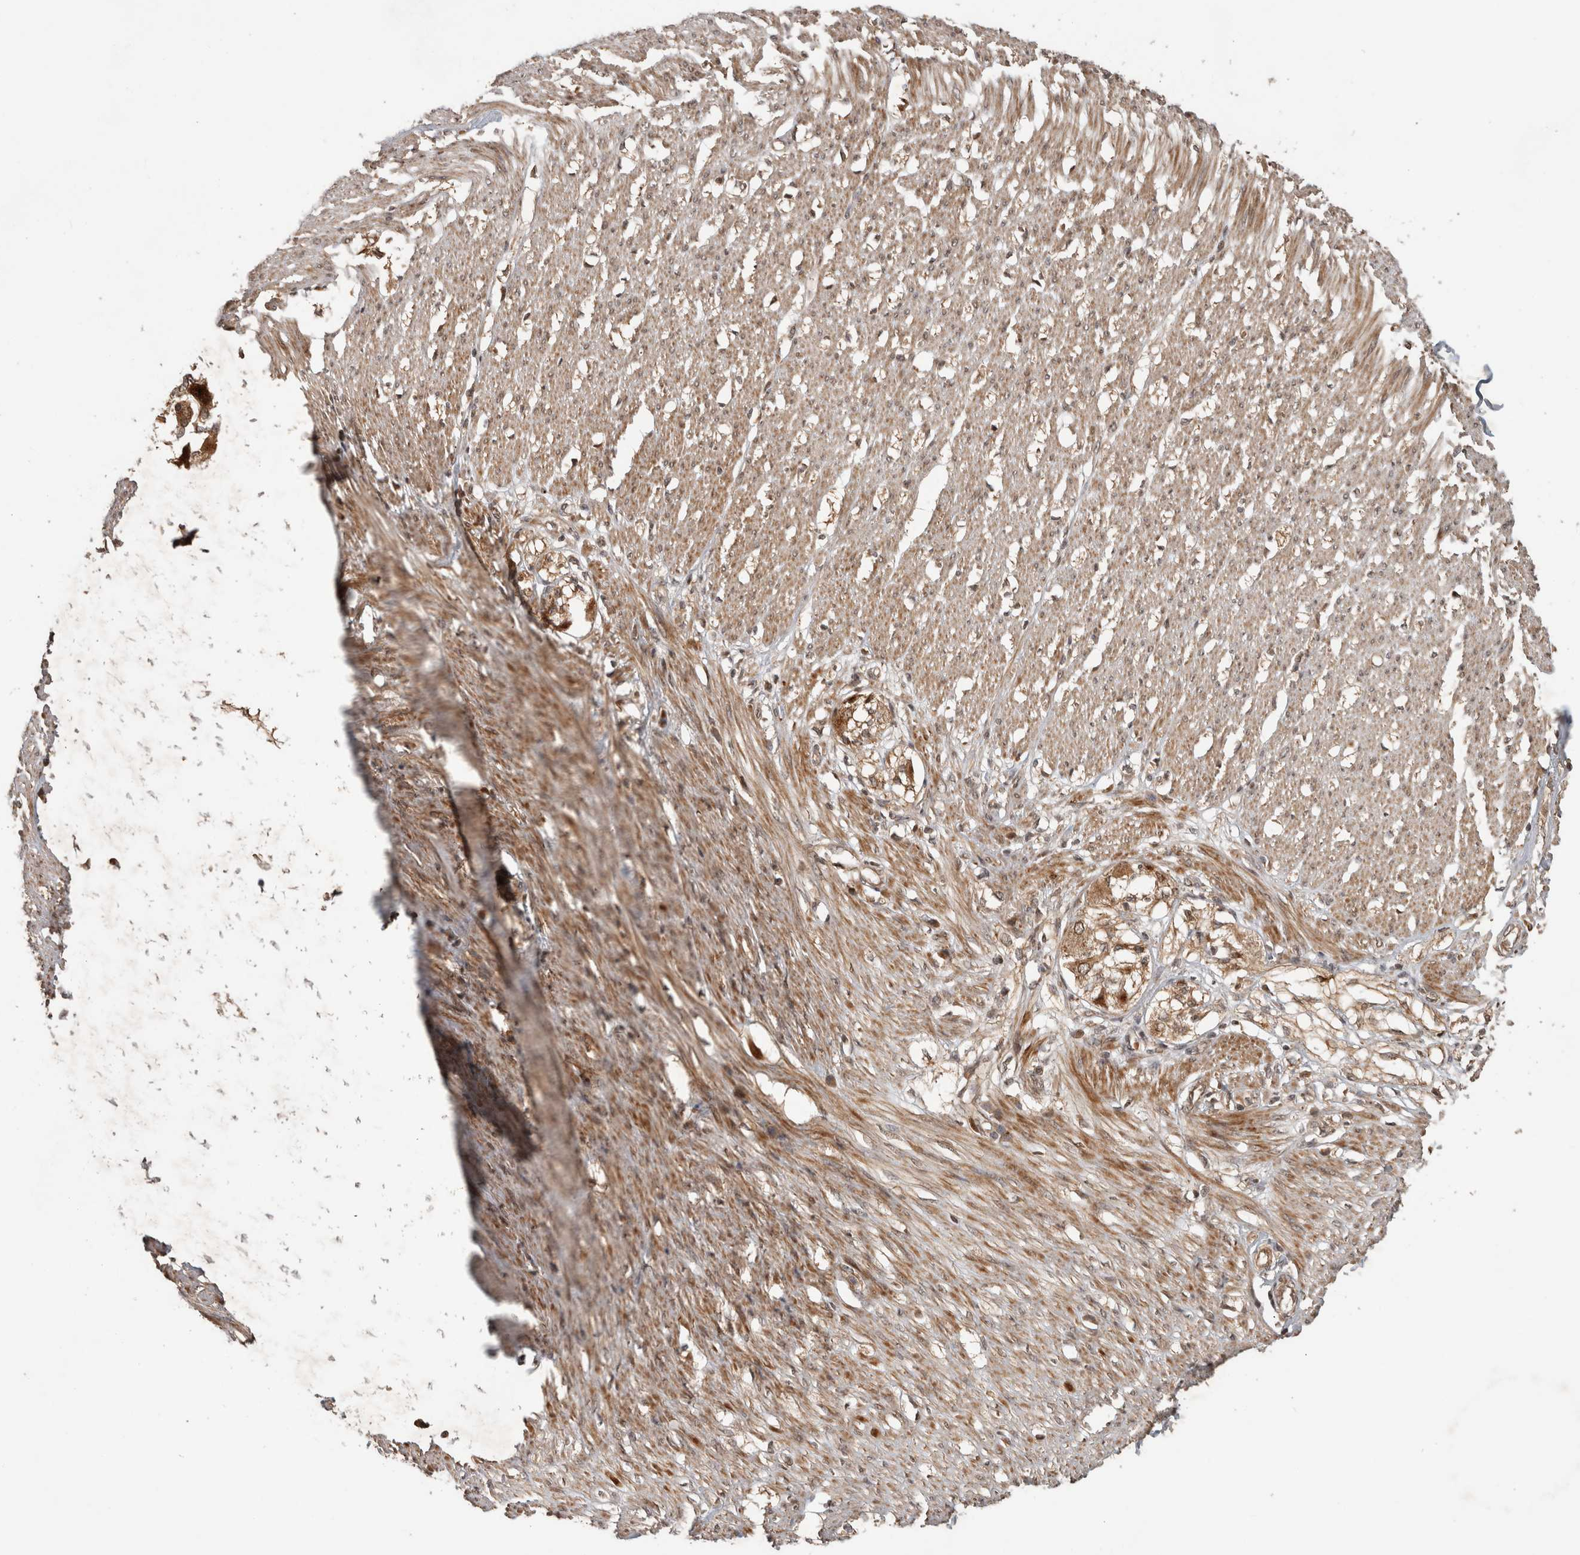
{"staining": {"intensity": "strong", "quantity": "25%-75%", "location": "cytoplasmic/membranous"}, "tissue": "smooth muscle", "cell_type": "Smooth muscle cells", "image_type": "normal", "snomed": [{"axis": "morphology", "description": "Normal tissue, NOS"}, {"axis": "morphology", "description": "Adenocarcinoma, NOS"}, {"axis": "topography", "description": "Colon"}, {"axis": "topography", "description": "Peripheral nerve tissue"}], "caption": "About 25%-75% of smooth muscle cells in normal smooth muscle demonstrate strong cytoplasmic/membranous protein staining as visualized by brown immunohistochemical staining.", "gene": "PITPNC1", "patient": {"sex": "male", "age": 14}}